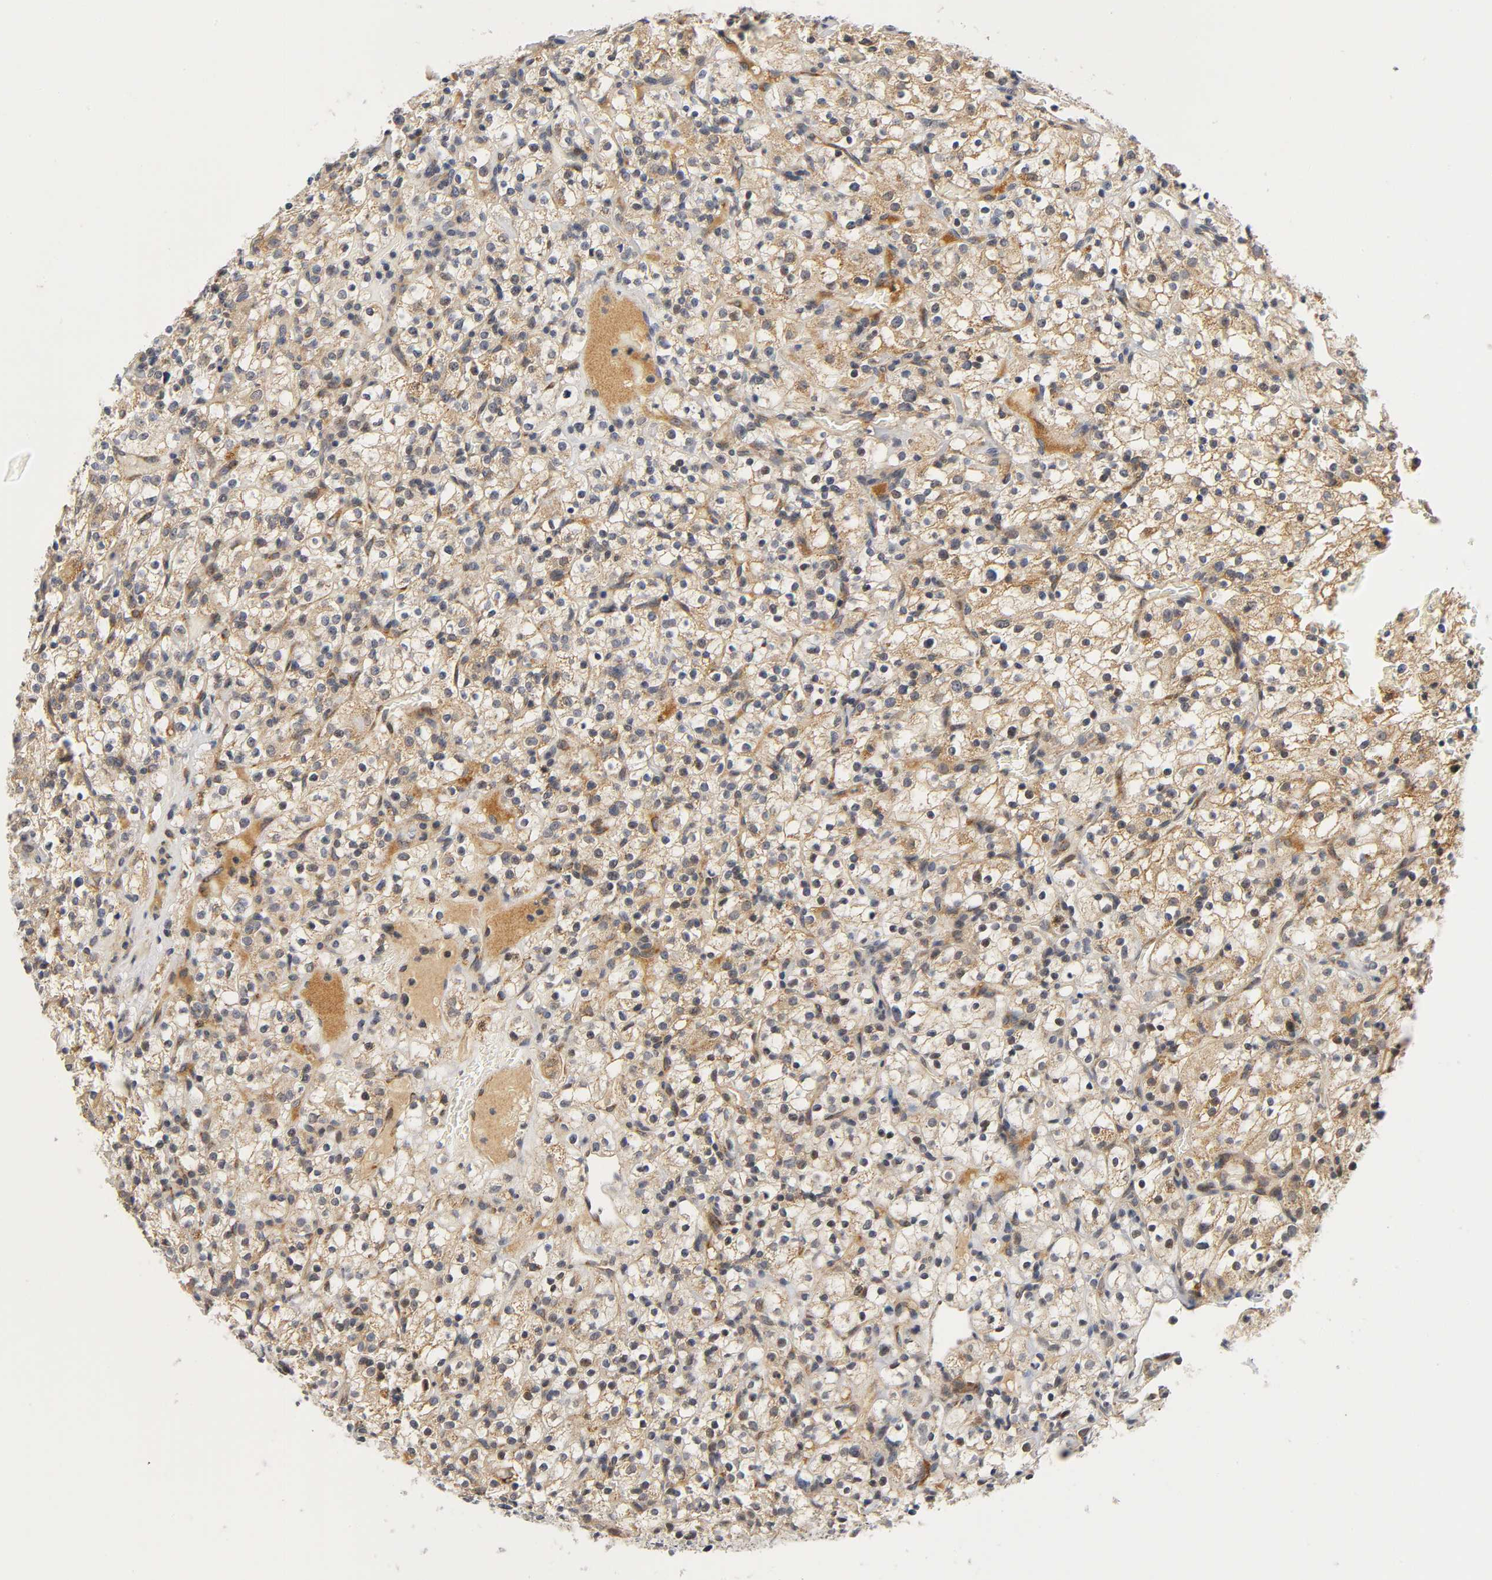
{"staining": {"intensity": "moderate", "quantity": "25%-75%", "location": "cytoplasmic/membranous"}, "tissue": "renal cancer", "cell_type": "Tumor cells", "image_type": "cancer", "snomed": [{"axis": "morphology", "description": "Normal tissue, NOS"}, {"axis": "morphology", "description": "Adenocarcinoma, NOS"}, {"axis": "topography", "description": "Kidney"}], "caption": "Immunohistochemical staining of human renal cancer (adenocarcinoma) displays moderate cytoplasmic/membranous protein positivity in about 25%-75% of tumor cells.", "gene": "NRP1", "patient": {"sex": "female", "age": 72}}